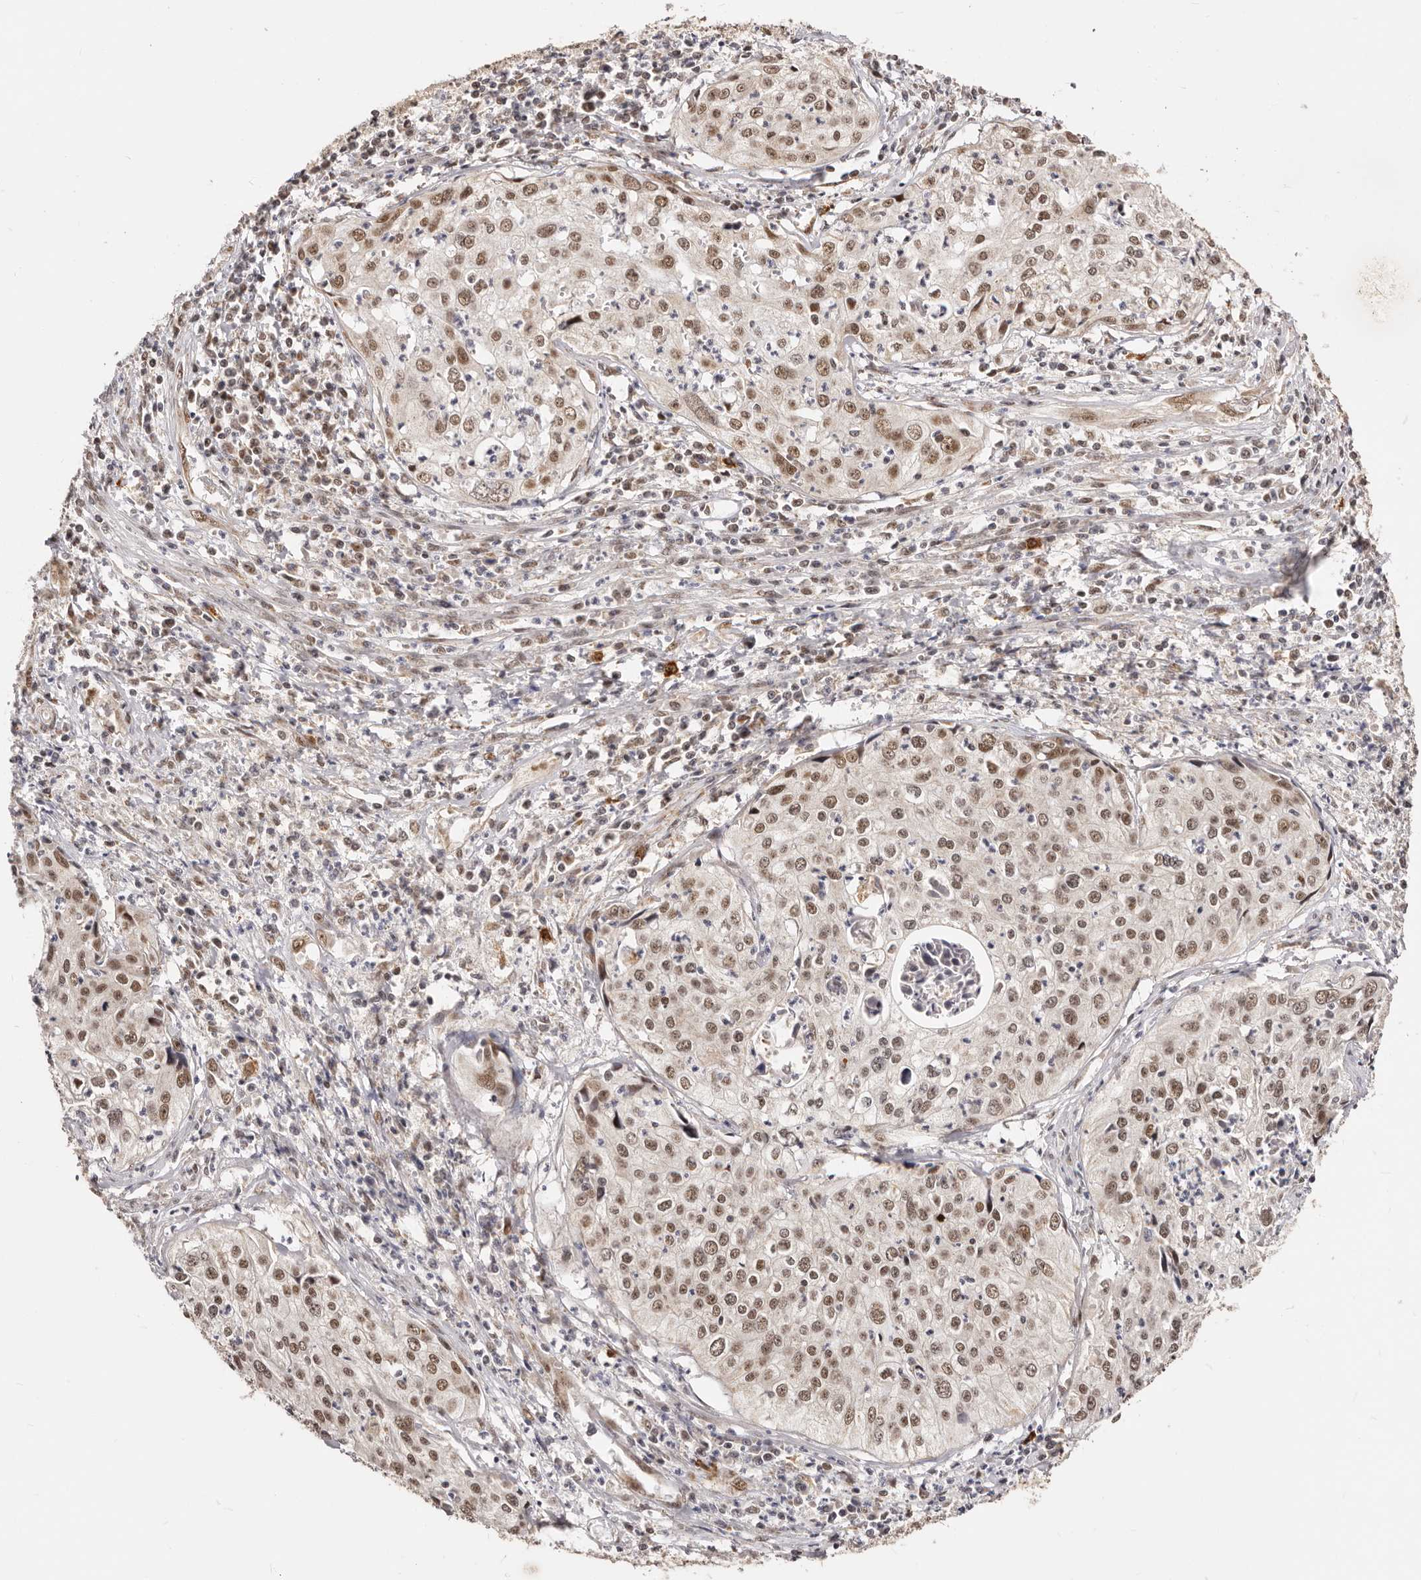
{"staining": {"intensity": "moderate", "quantity": ">75%", "location": "nuclear"}, "tissue": "cervical cancer", "cell_type": "Tumor cells", "image_type": "cancer", "snomed": [{"axis": "morphology", "description": "Squamous cell carcinoma, NOS"}, {"axis": "topography", "description": "Cervix"}], "caption": "Immunohistochemical staining of human cervical squamous cell carcinoma reveals moderate nuclear protein positivity in approximately >75% of tumor cells.", "gene": "SEC14L1", "patient": {"sex": "female", "age": 31}}